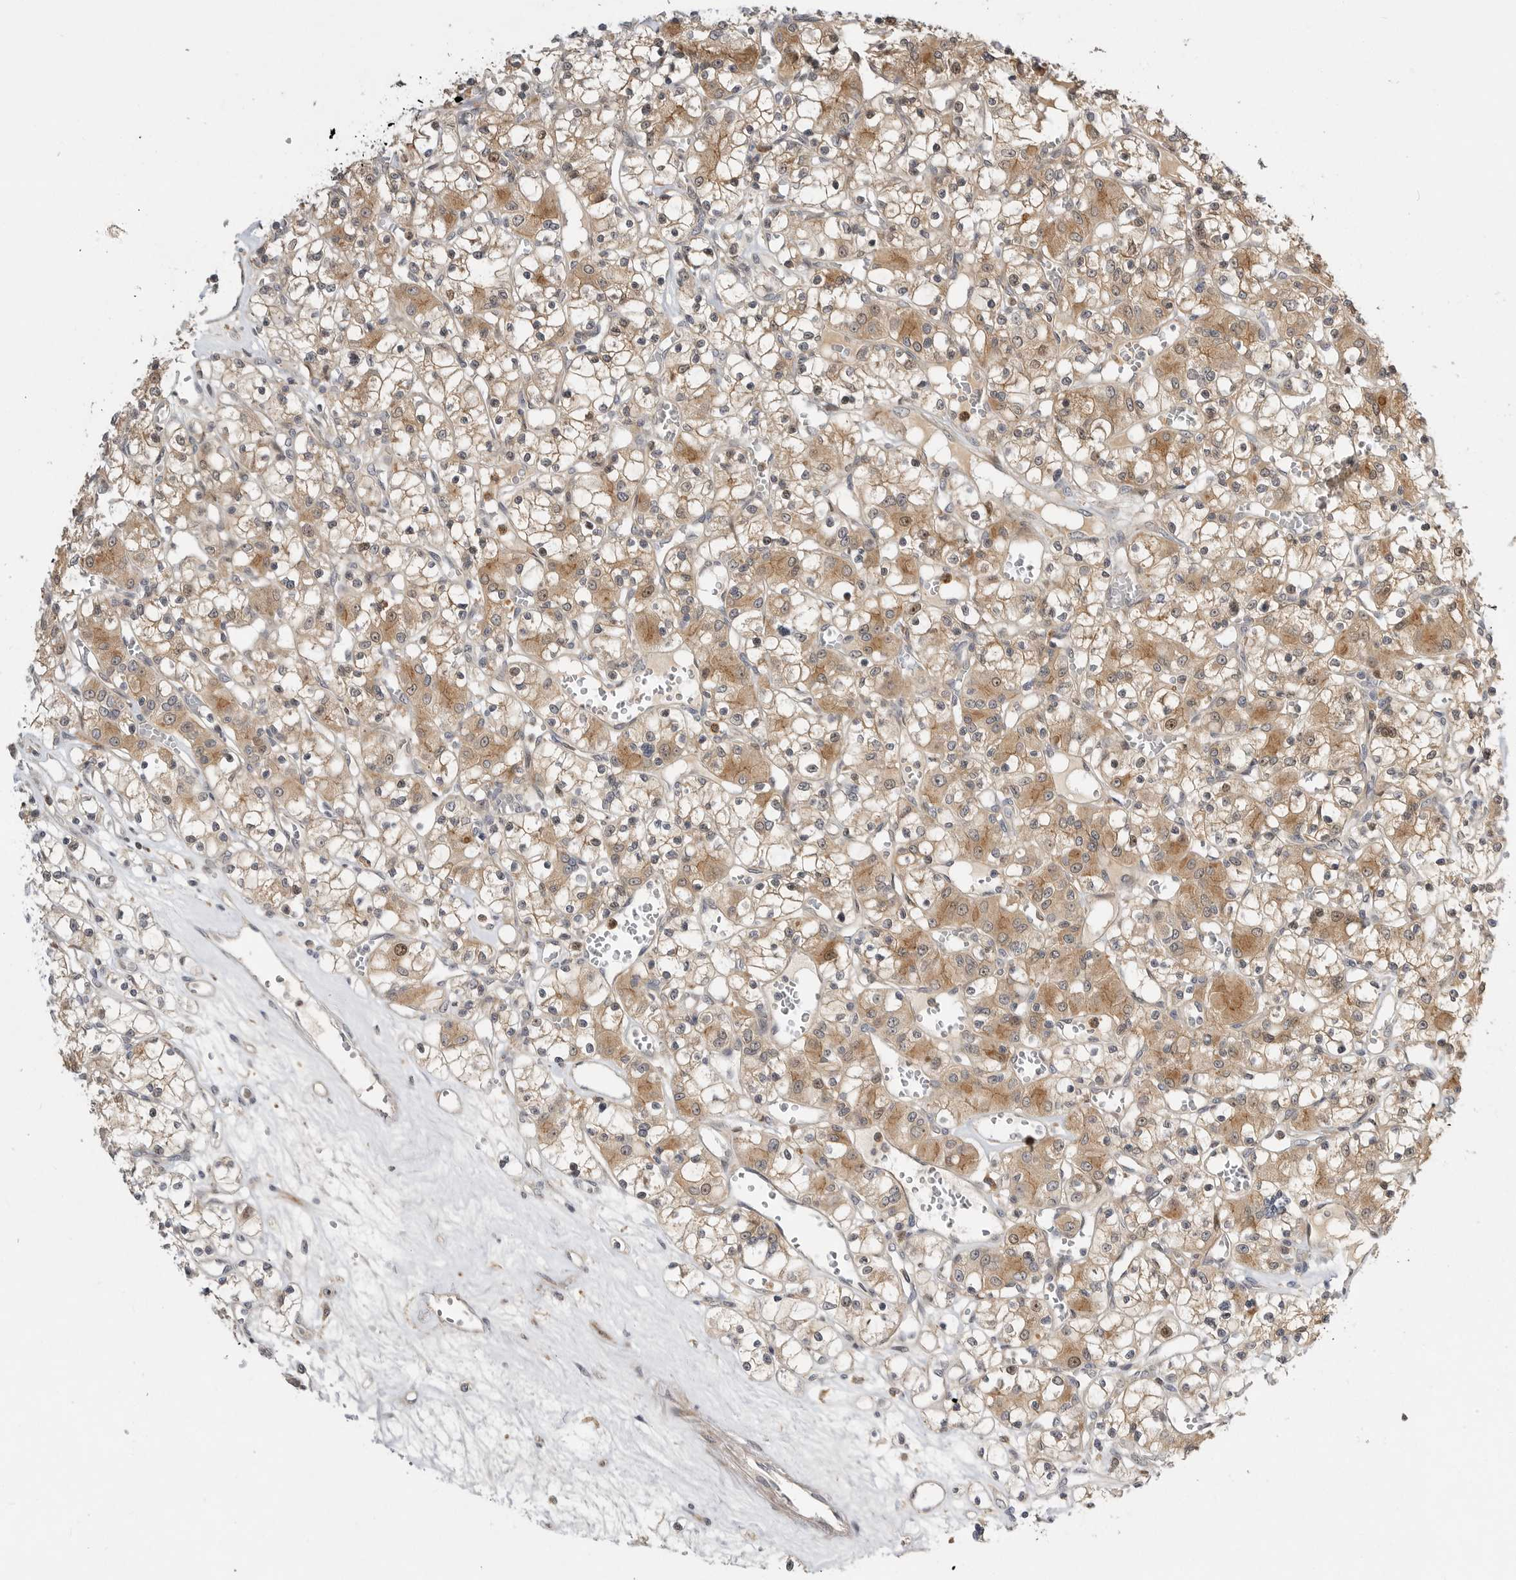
{"staining": {"intensity": "moderate", "quantity": "25%-75%", "location": "cytoplasmic/membranous"}, "tissue": "renal cancer", "cell_type": "Tumor cells", "image_type": "cancer", "snomed": [{"axis": "morphology", "description": "Adenocarcinoma, NOS"}, {"axis": "topography", "description": "Kidney"}], "caption": "About 25%-75% of tumor cells in human renal cancer (adenocarcinoma) show moderate cytoplasmic/membranous protein positivity as visualized by brown immunohistochemical staining.", "gene": "CSNK1G3", "patient": {"sex": "female", "age": 59}}